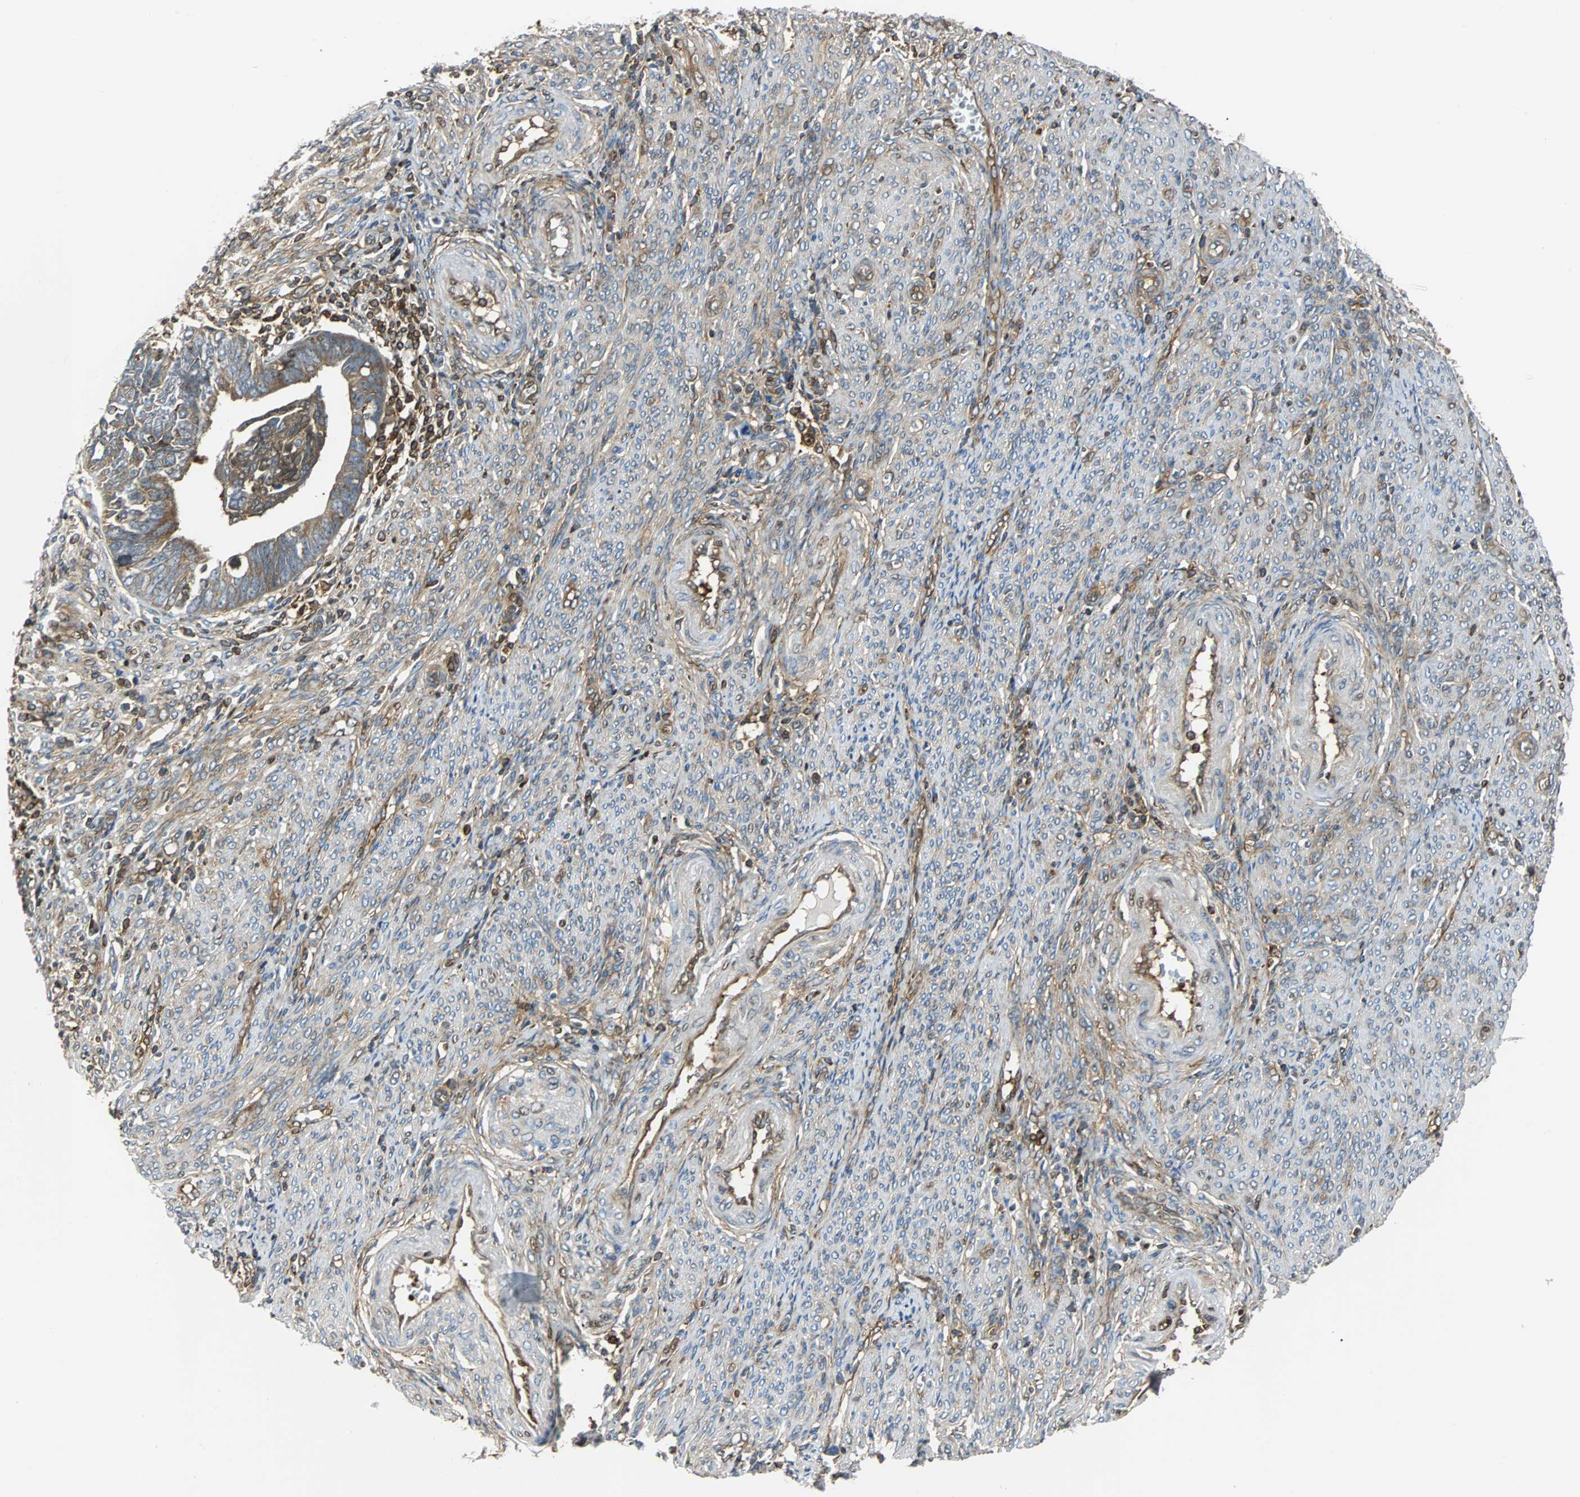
{"staining": {"intensity": "moderate", "quantity": ">75%", "location": "cytoplasmic/membranous"}, "tissue": "endometrial cancer", "cell_type": "Tumor cells", "image_type": "cancer", "snomed": [{"axis": "morphology", "description": "Adenocarcinoma, NOS"}, {"axis": "topography", "description": "Endometrium"}], "caption": "Immunohistochemistry staining of endometrial adenocarcinoma, which reveals medium levels of moderate cytoplasmic/membranous expression in approximately >75% of tumor cells indicating moderate cytoplasmic/membranous protein staining. The staining was performed using DAB (3,3'-diaminobenzidine) (brown) for protein detection and nuclei were counterstained in hematoxylin (blue).", "gene": "RELA", "patient": {"sex": "female", "age": 75}}